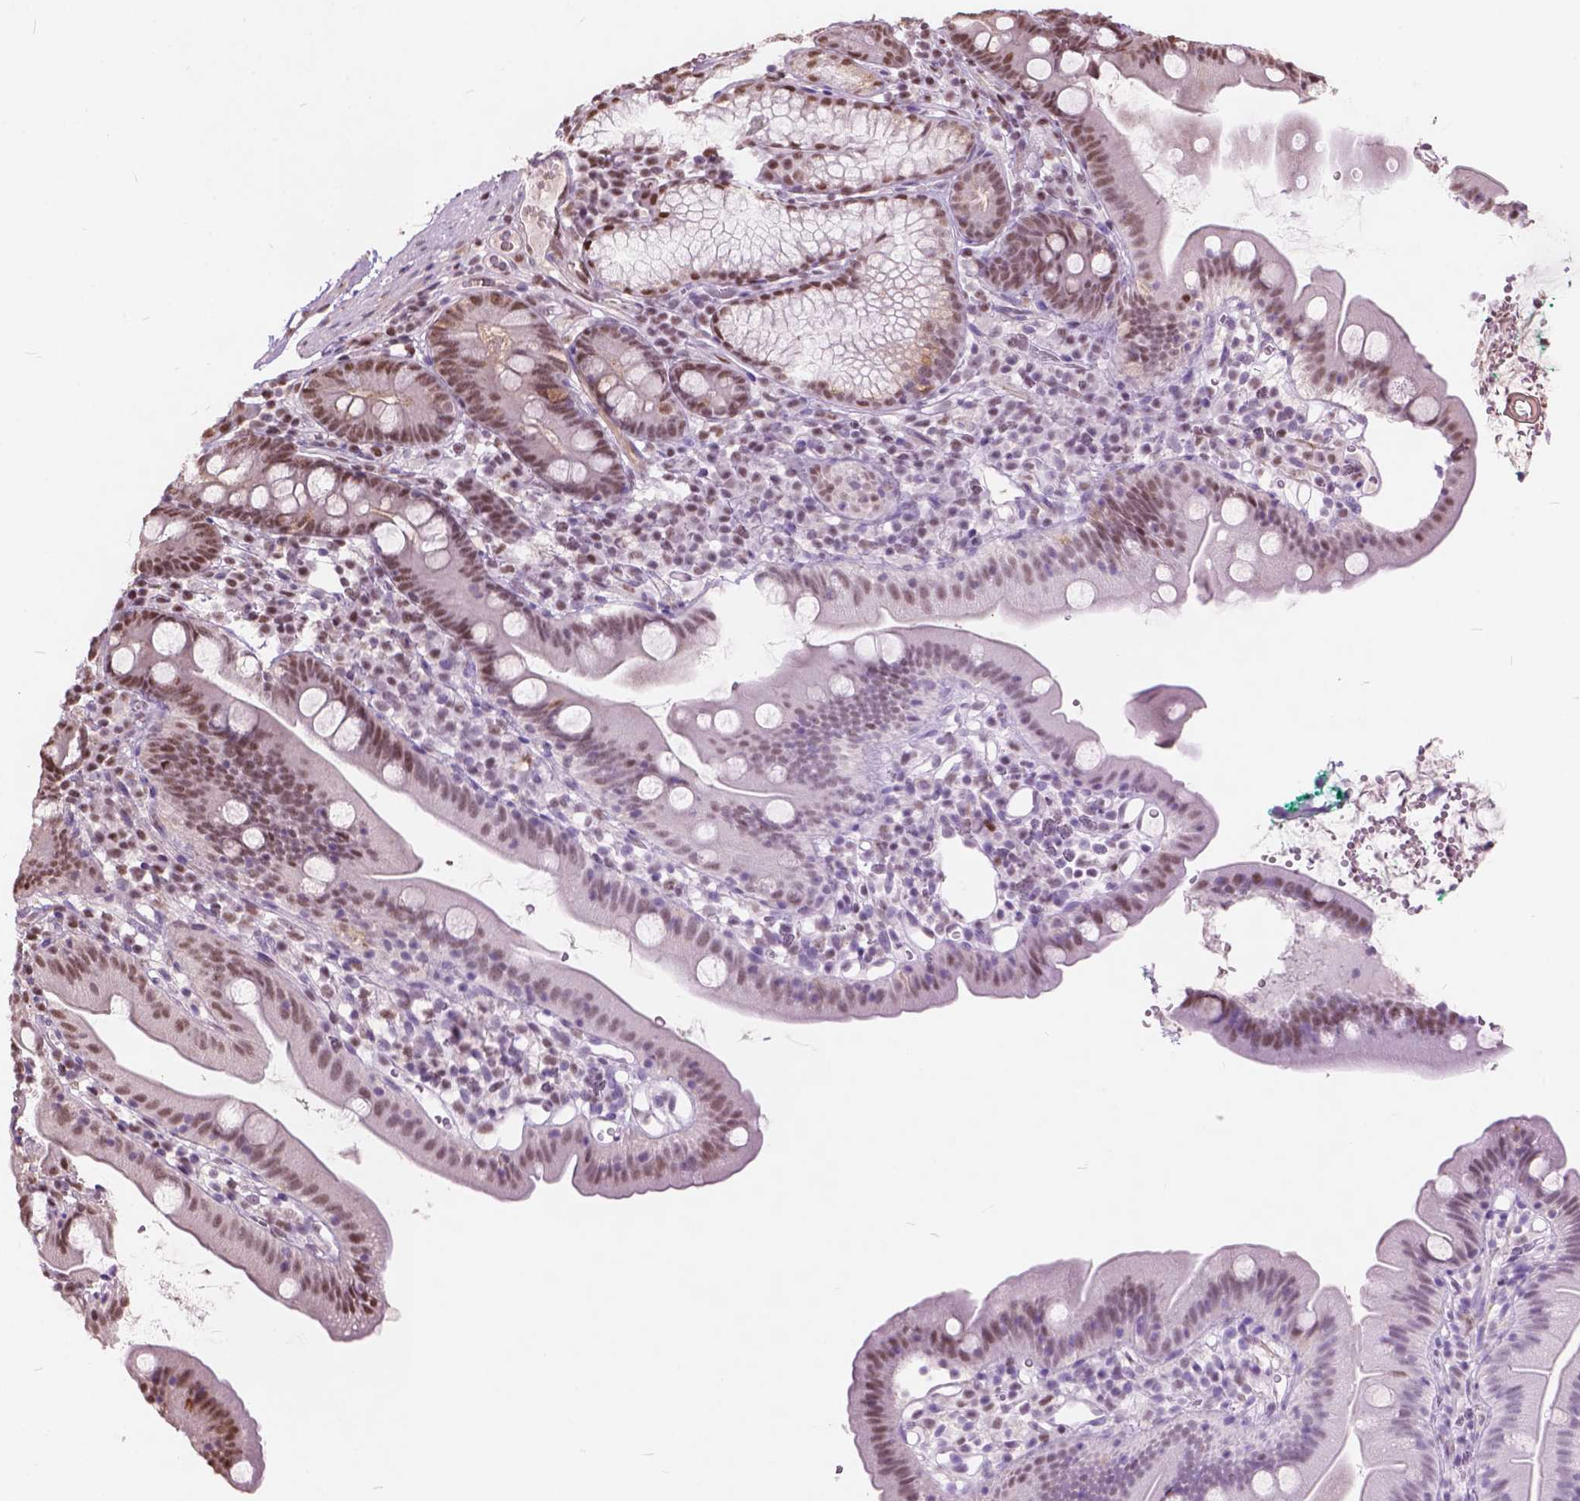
{"staining": {"intensity": "moderate", "quantity": "25%-75%", "location": "nuclear"}, "tissue": "duodenum", "cell_type": "Glandular cells", "image_type": "normal", "snomed": [{"axis": "morphology", "description": "Normal tissue, NOS"}, {"axis": "topography", "description": "Duodenum"}], "caption": "This is an image of immunohistochemistry staining of unremarkable duodenum, which shows moderate positivity in the nuclear of glandular cells.", "gene": "ANP32A", "patient": {"sex": "female", "age": 67}}